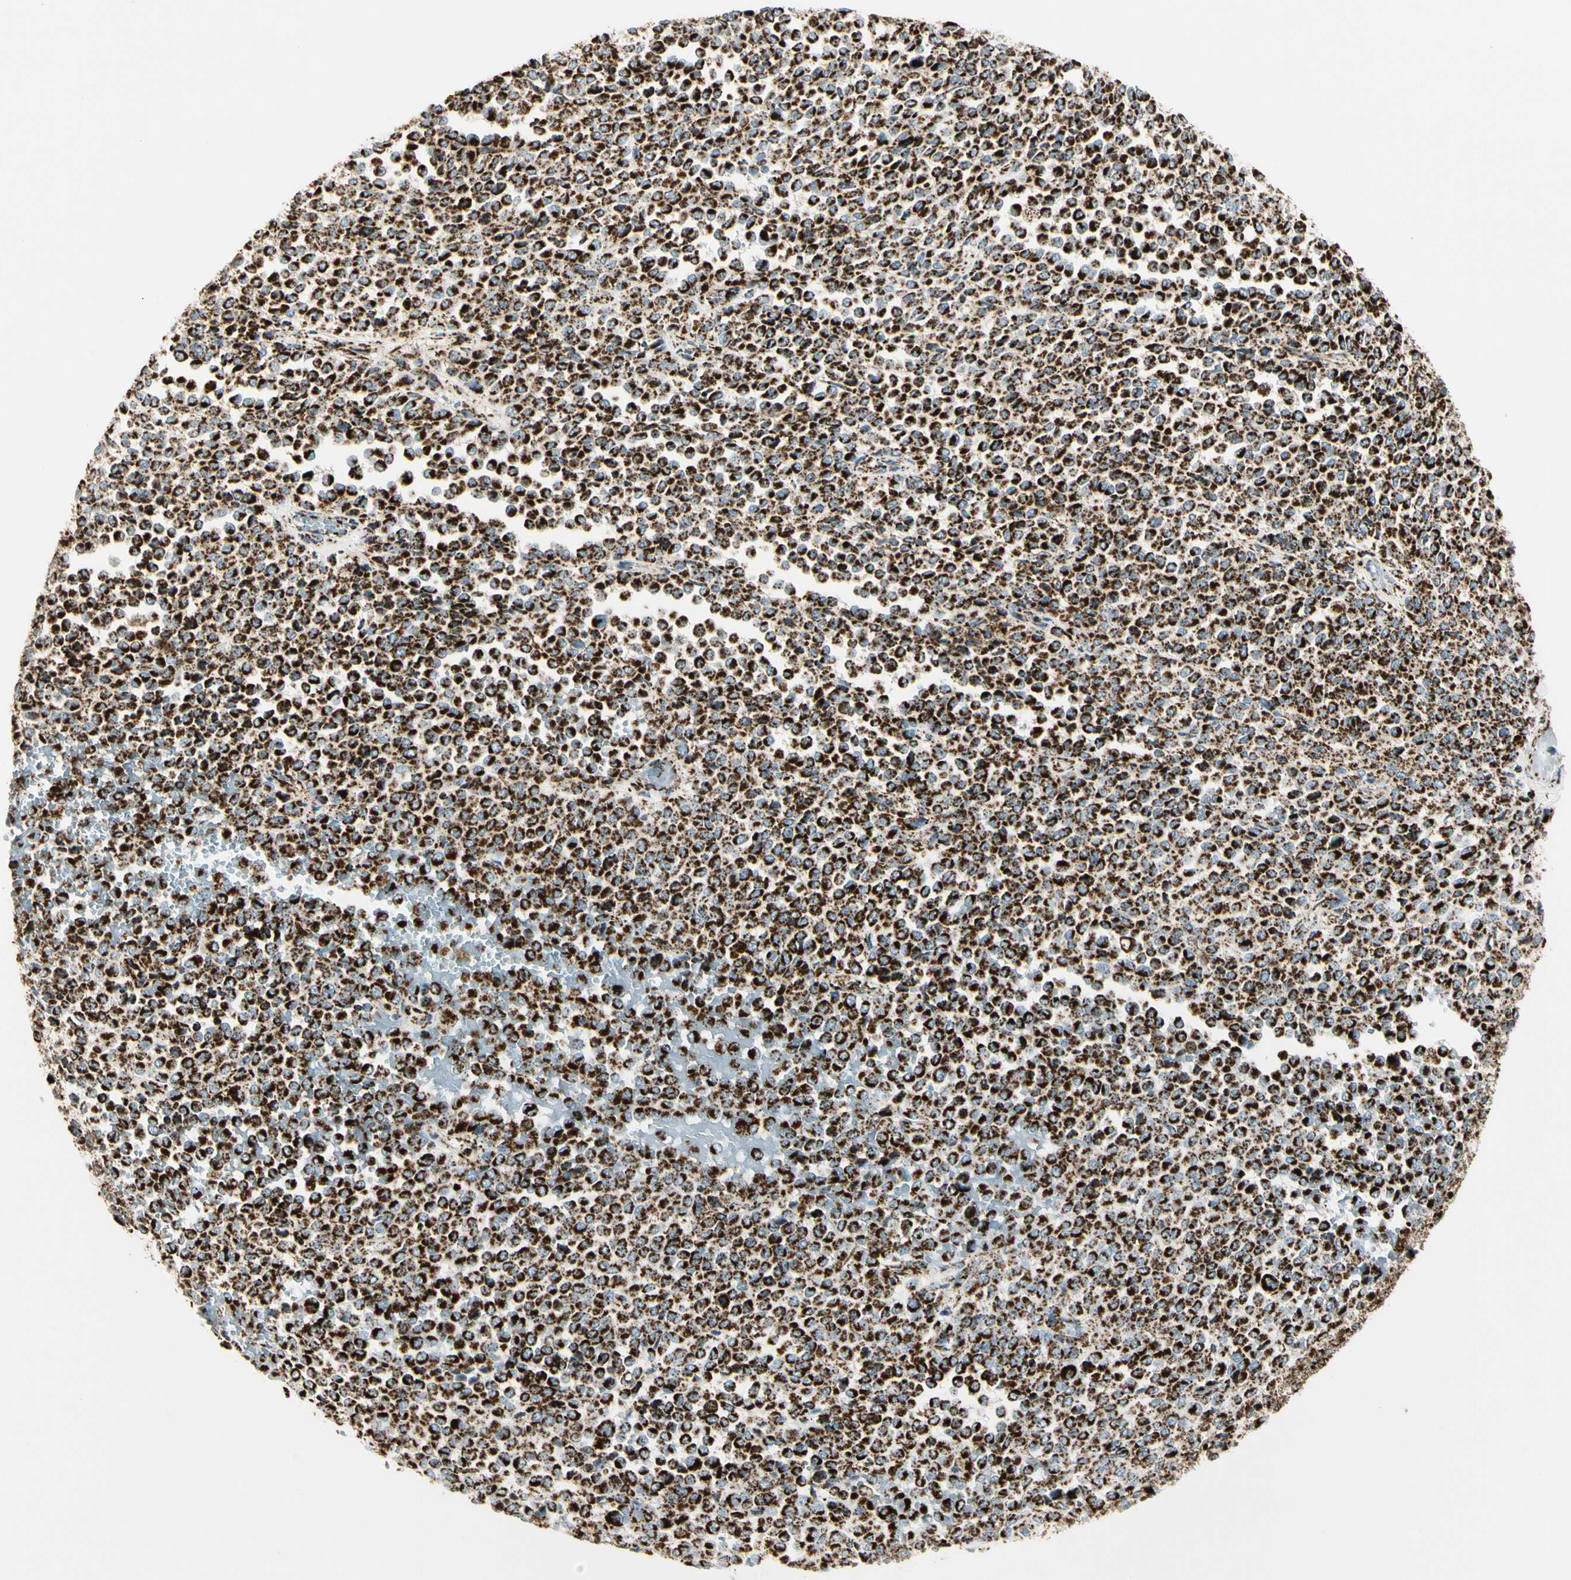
{"staining": {"intensity": "strong", "quantity": ">75%", "location": "cytoplasmic/membranous"}, "tissue": "melanoma", "cell_type": "Tumor cells", "image_type": "cancer", "snomed": [{"axis": "morphology", "description": "Malignant melanoma, Metastatic site"}, {"axis": "topography", "description": "Pancreas"}], "caption": "This photomicrograph exhibits immunohistochemistry staining of human malignant melanoma (metastatic site), with high strong cytoplasmic/membranous expression in approximately >75% of tumor cells.", "gene": "ME2", "patient": {"sex": "female", "age": 30}}